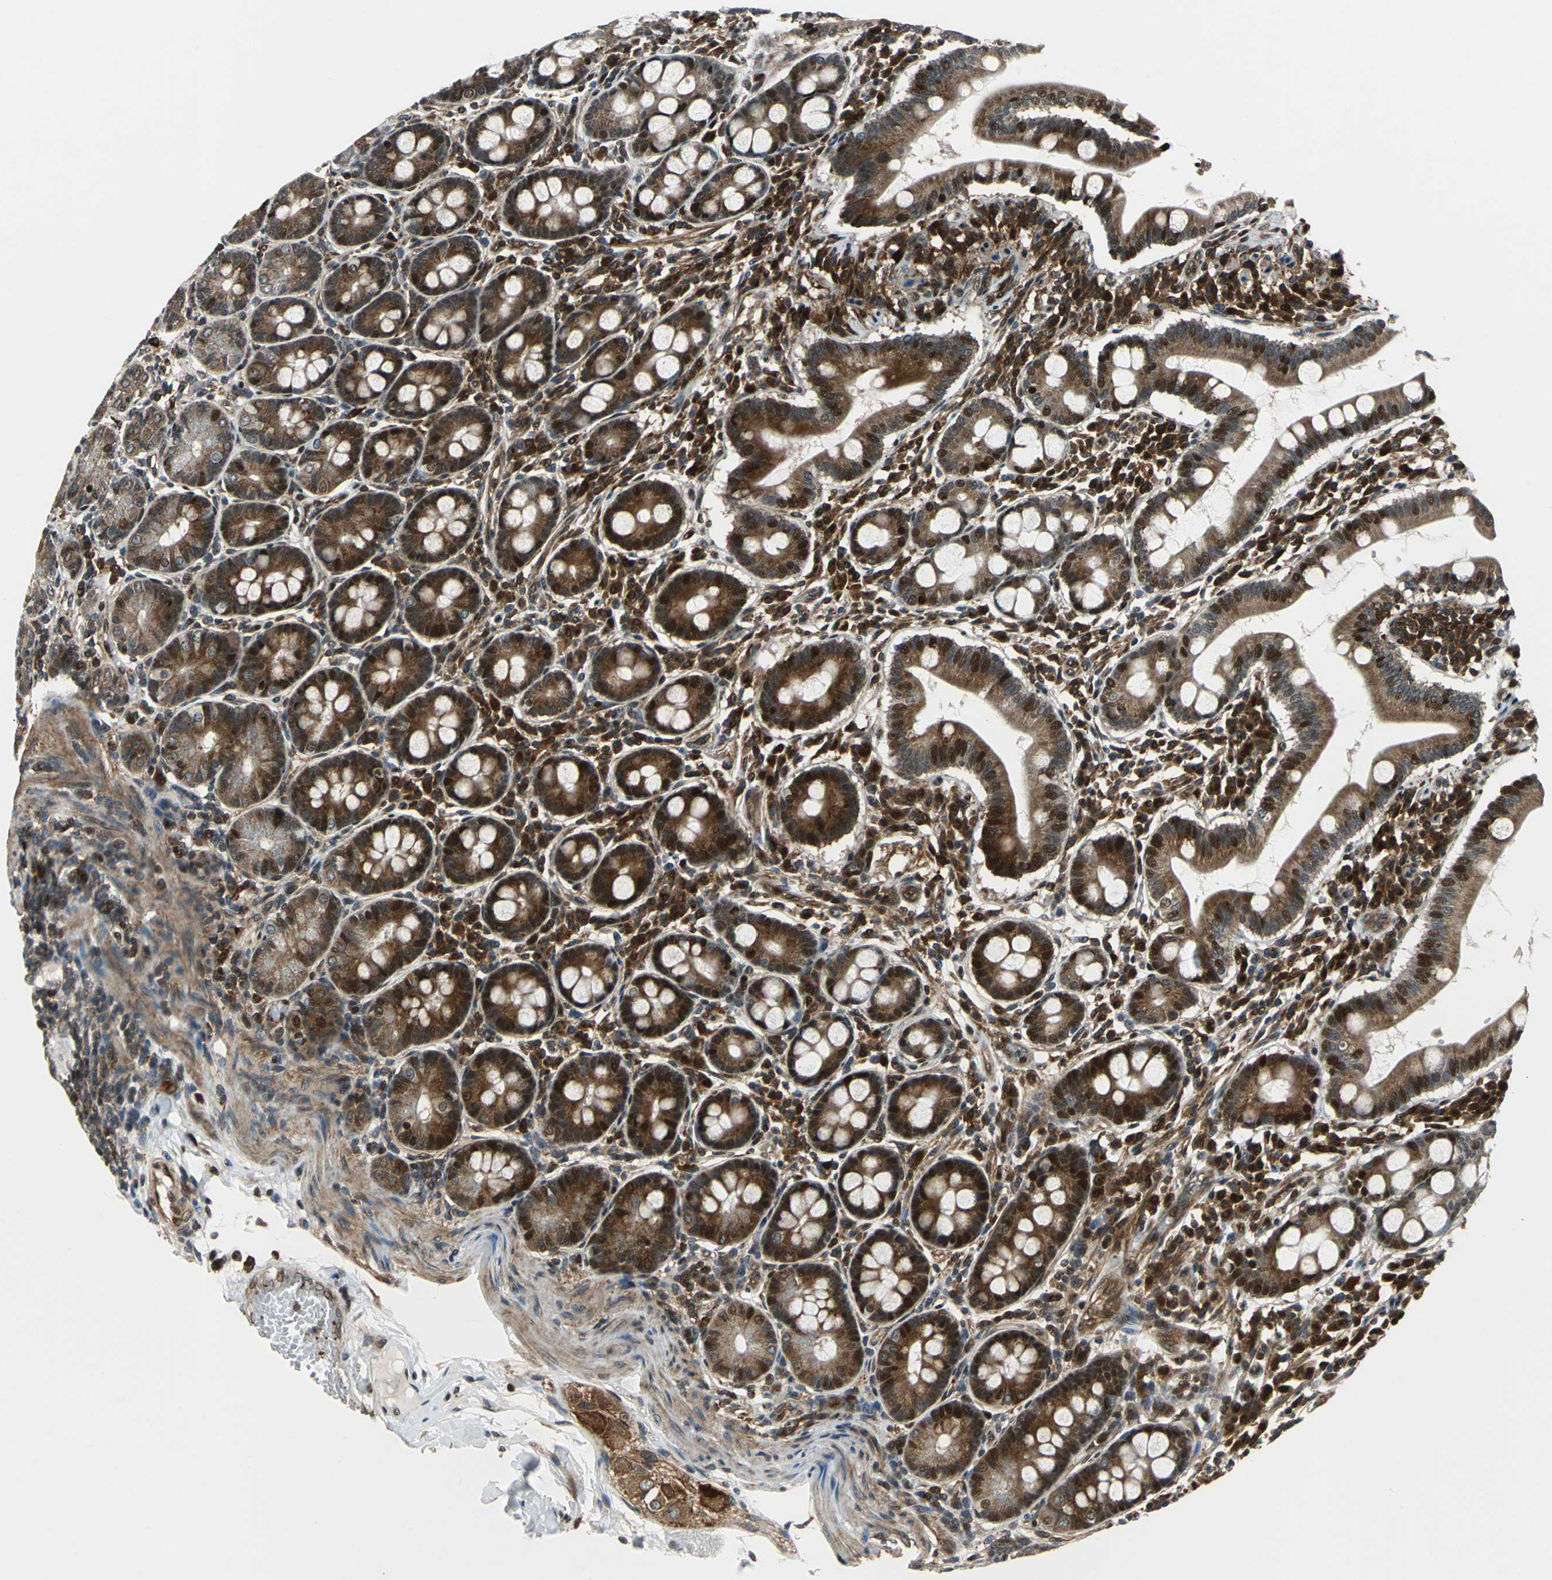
{"staining": {"intensity": "strong", "quantity": ">75%", "location": "cytoplasmic/membranous,nuclear"}, "tissue": "duodenum", "cell_type": "Glandular cells", "image_type": "normal", "snomed": [{"axis": "morphology", "description": "Normal tissue, NOS"}, {"axis": "topography", "description": "Duodenum"}], "caption": "Human duodenum stained for a protein (brown) demonstrates strong cytoplasmic/membranous,nuclear positive positivity in approximately >75% of glandular cells.", "gene": "AATF", "patient": {"sex": "male", "age": 50}}